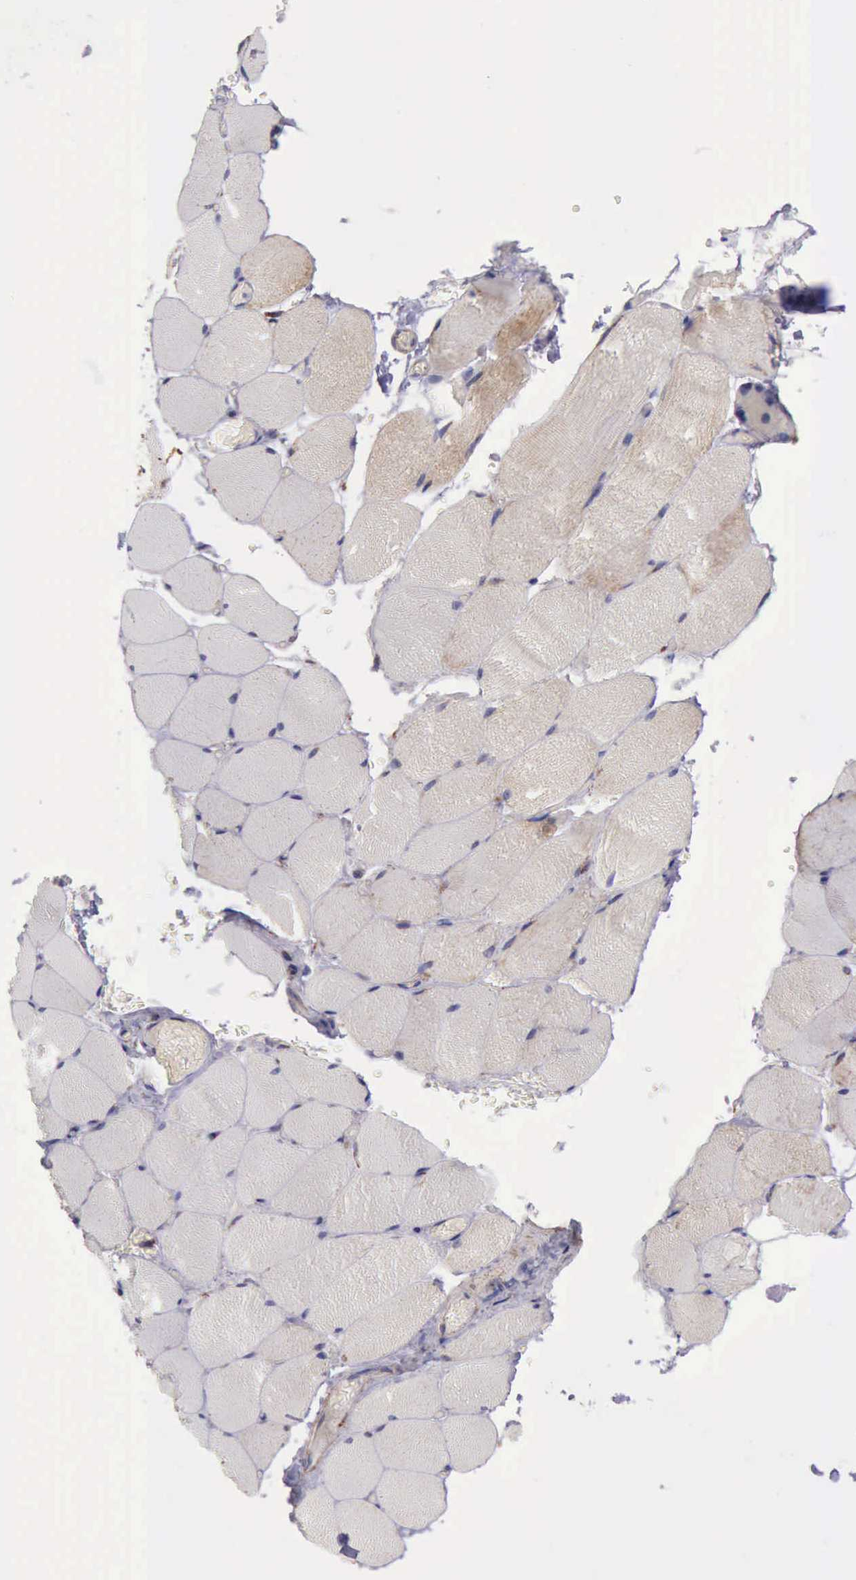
{"staining": {"intensity": "weak", "quantity": "25%-75%", "location": "cytoplasmic/membranous"}, "tissue": "skeletal muscle", "cell_type": "Myocytes", "image_type": "normal", "snomed": [{"axis": "morphology", "description": "Normal tissue, NOS"}, {"axis": "topography", "description": "Skeletal muscle"}, {"axis": "topography", "description": "Soft tissue"}], "caption": "Immunohistochemistry photomicrograph of benign human skeletal muscle stained for a protein (brown), which exhibits low levels of weak cytoplasmic/membranous positivity in approximately 25%-75% of myocytes.", "gene": "TXN2", "patient": {"sex": "female", "age": 58}}